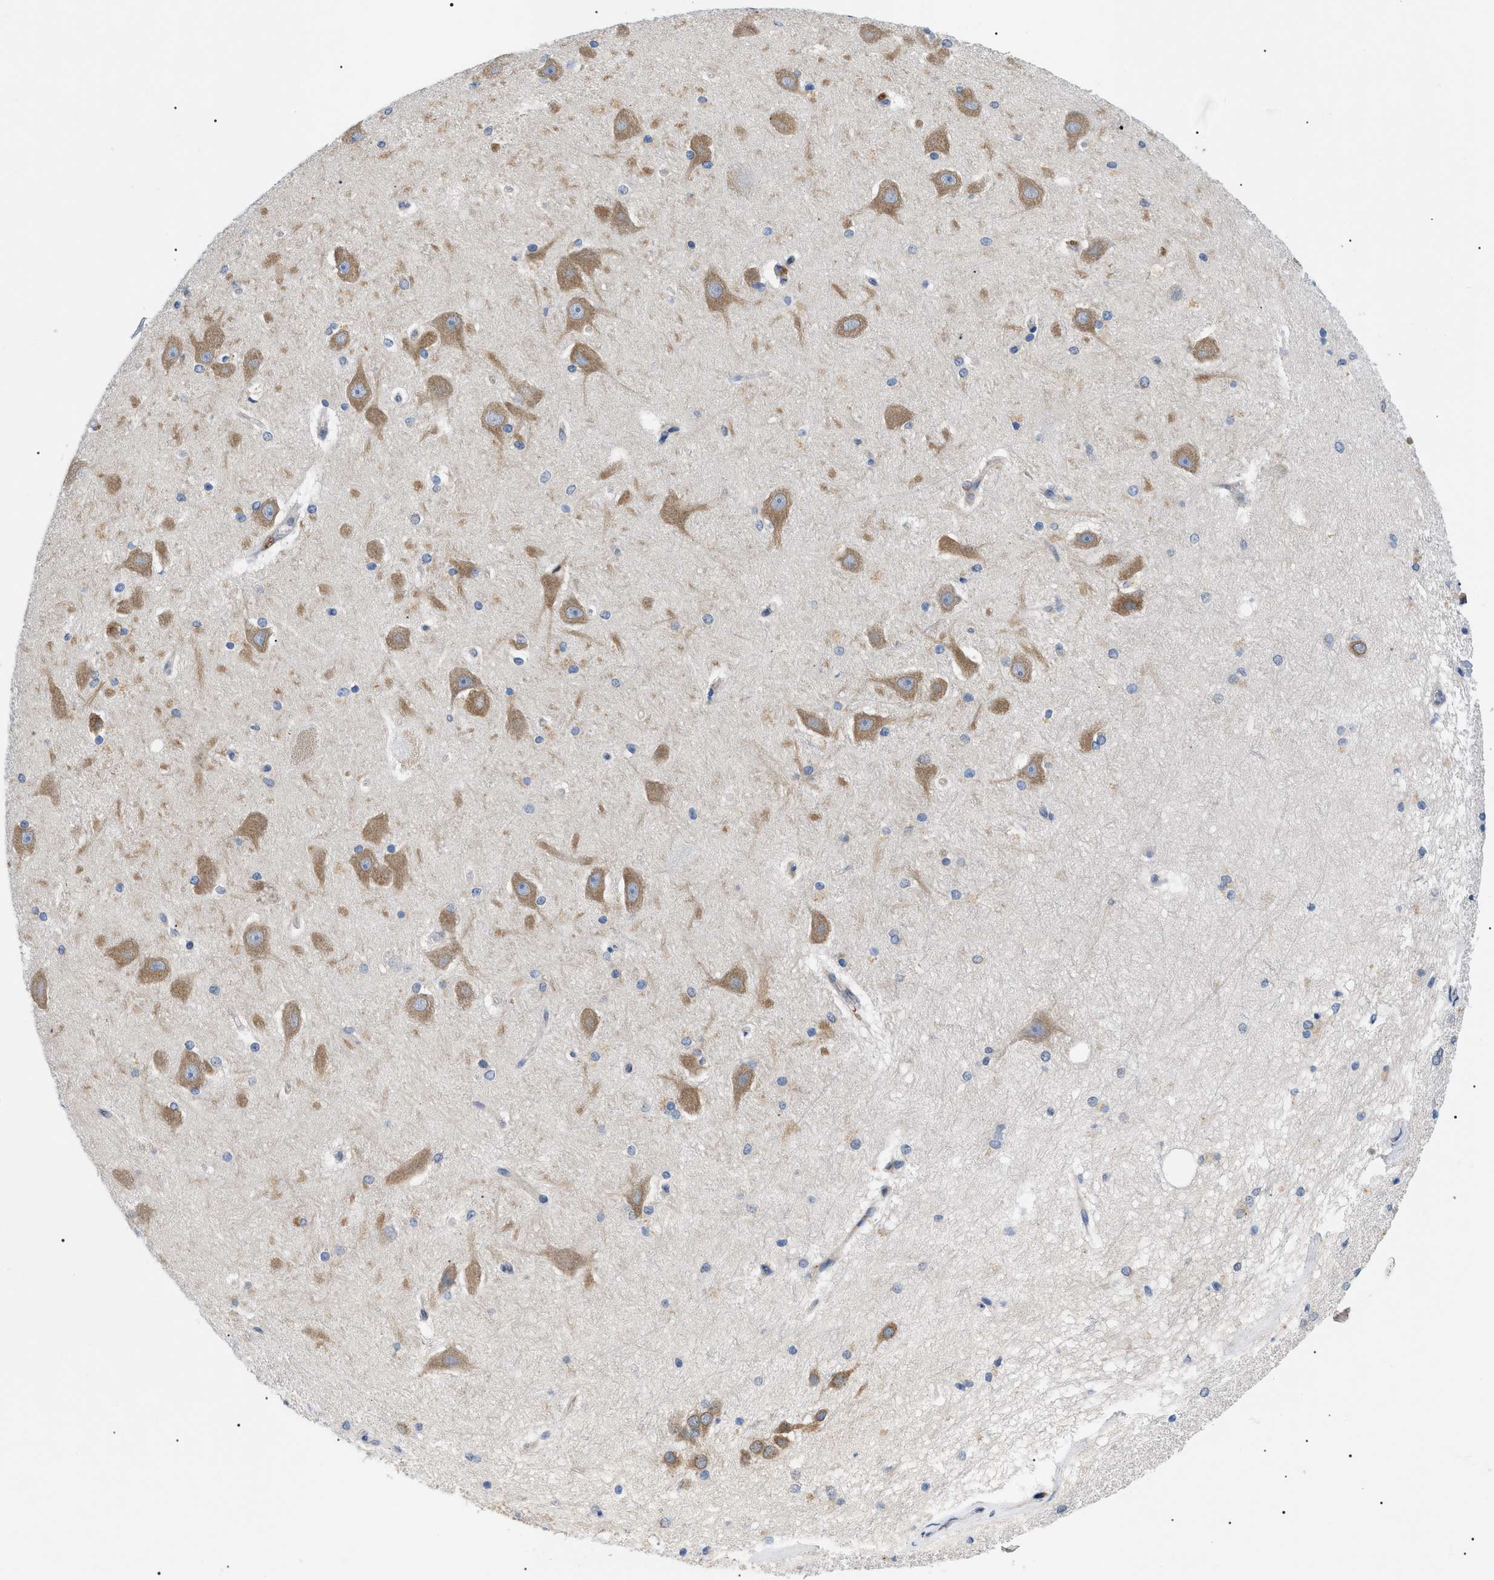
{"staining": {"intensity": "moderate", "quantity": "<25%", "location": "cytoplasmic/membranous"}, "tissue": "hippocampus", "cell_type": "Glial cells", "image_type": "normal", "snomed": [{"axis": "morphology", "description": "Normal tissue, NOS"}, {"axis": "topography", "description": "Hippocampus"}], "caption": "Immunohistochemistry (DAB (3,3'-diaminobenzidine)) staining of normal hippocampus demonstrates moderate cytoplasmic/membranous protein staining in about <25% of glial cells.", "gene": "DERL1", "patient": {"sex": "female", "age": 19}}